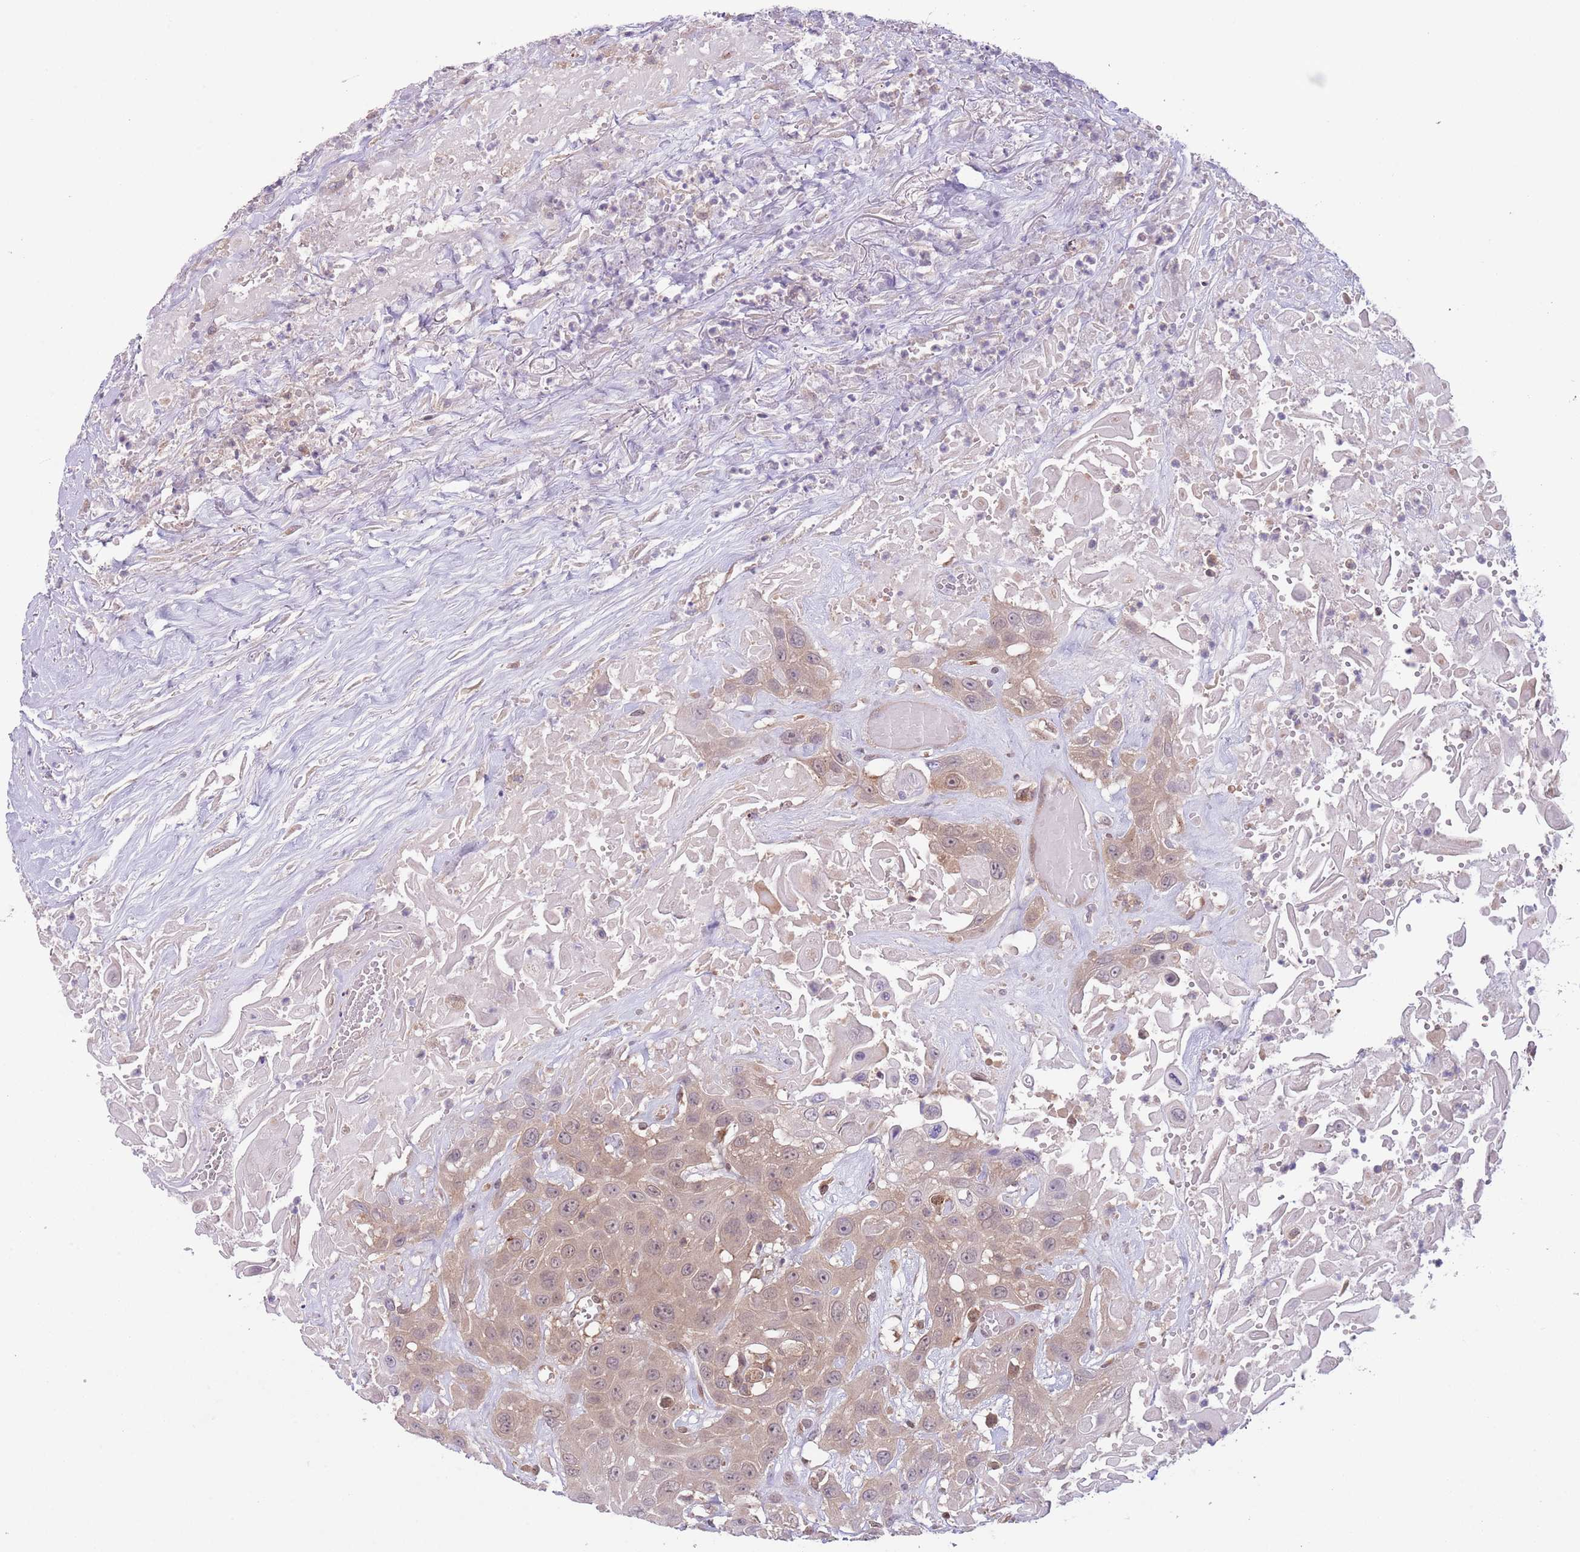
{"staining": {"intensity": "weak", "quantity": ">75%", "location": "cytoplasmic/membranous"}, "tissue": "head and neck cancer", "cell_type": "Tumor cells", "image_type": "cancer", "snomed": [{"axis": "morphology", "description": "Squamous cell carcinoma, NOS"}, {"axis": "topography", "description": "Head-Neck"}], "caption": "IHC histopathology image of neoplastic tissue: head and neck cancer (squamous cell carcinoma) stained using immunohistochemistry (IHC) shows low levels of weak protein expression localized specifically in the cytoplasmic/membranous of tumor cells, appearing as a cytoplasmic/membranous brown color.", "gene": "COPE", "patient": {"sex": "male", "age": 81}}